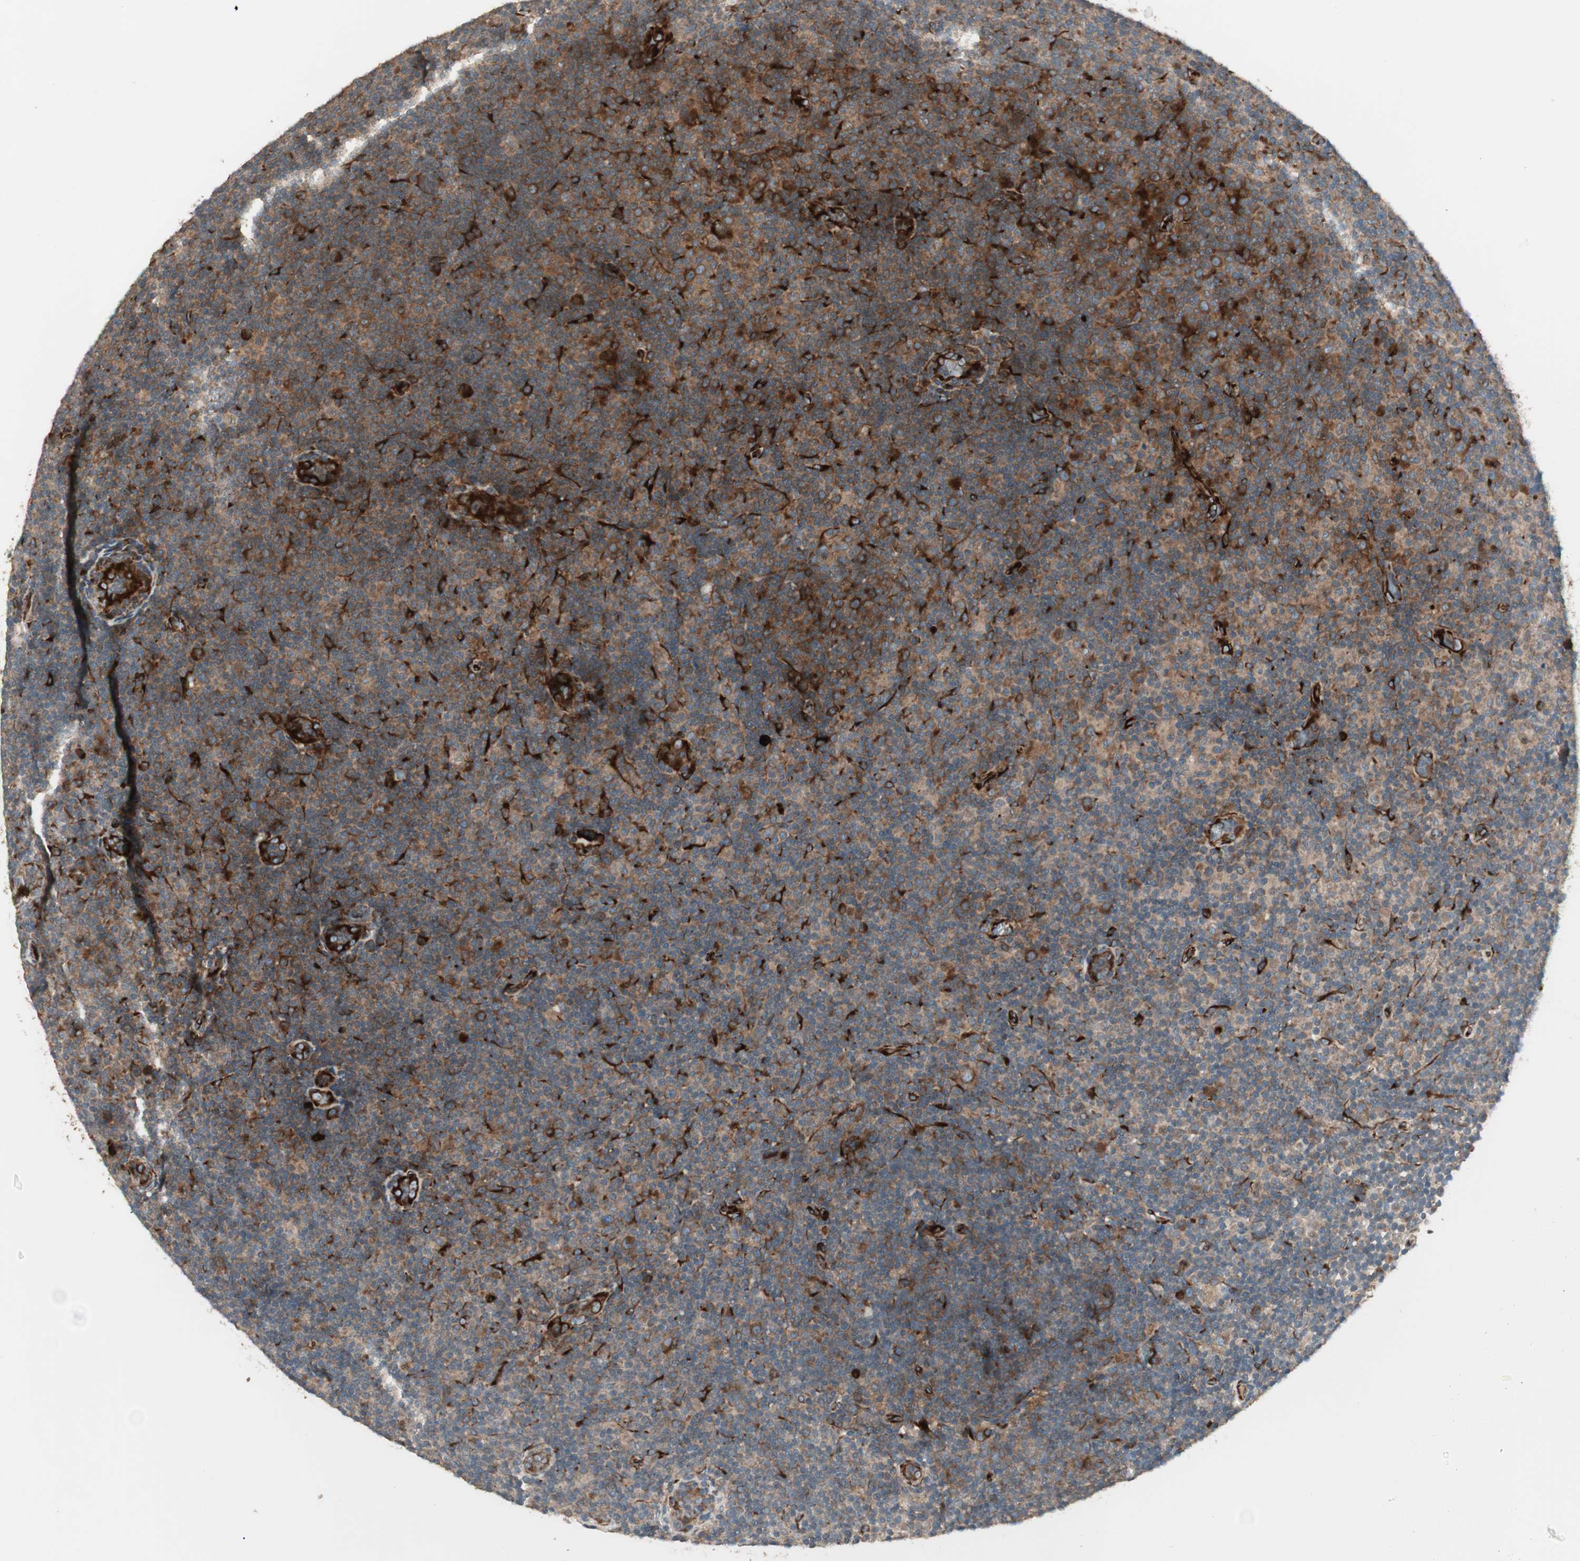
{"staining": {"intensity": "moderate", "quantity": ">75%", "location": "cytoplasmic/membranous"}, "tissue": "lymphoma", "cell_type": "Tumor cells", "image_type": "cancer", "snomed": [{"axis": "morphology", "description": "Malignant lymphoma, non-Hodgkin's type, Low grade"}, {"axis": "topography", "description": "Lymph node"}], "caption": "Moderate cytoplasmic/membranous positivity is appreciated in about >75% of tumor cells in malignant lymphoma, non-Hodgkin's type (low-grade).", "gene": "PPP2R5E", "patient": {"sex": "male", "age": 83}}